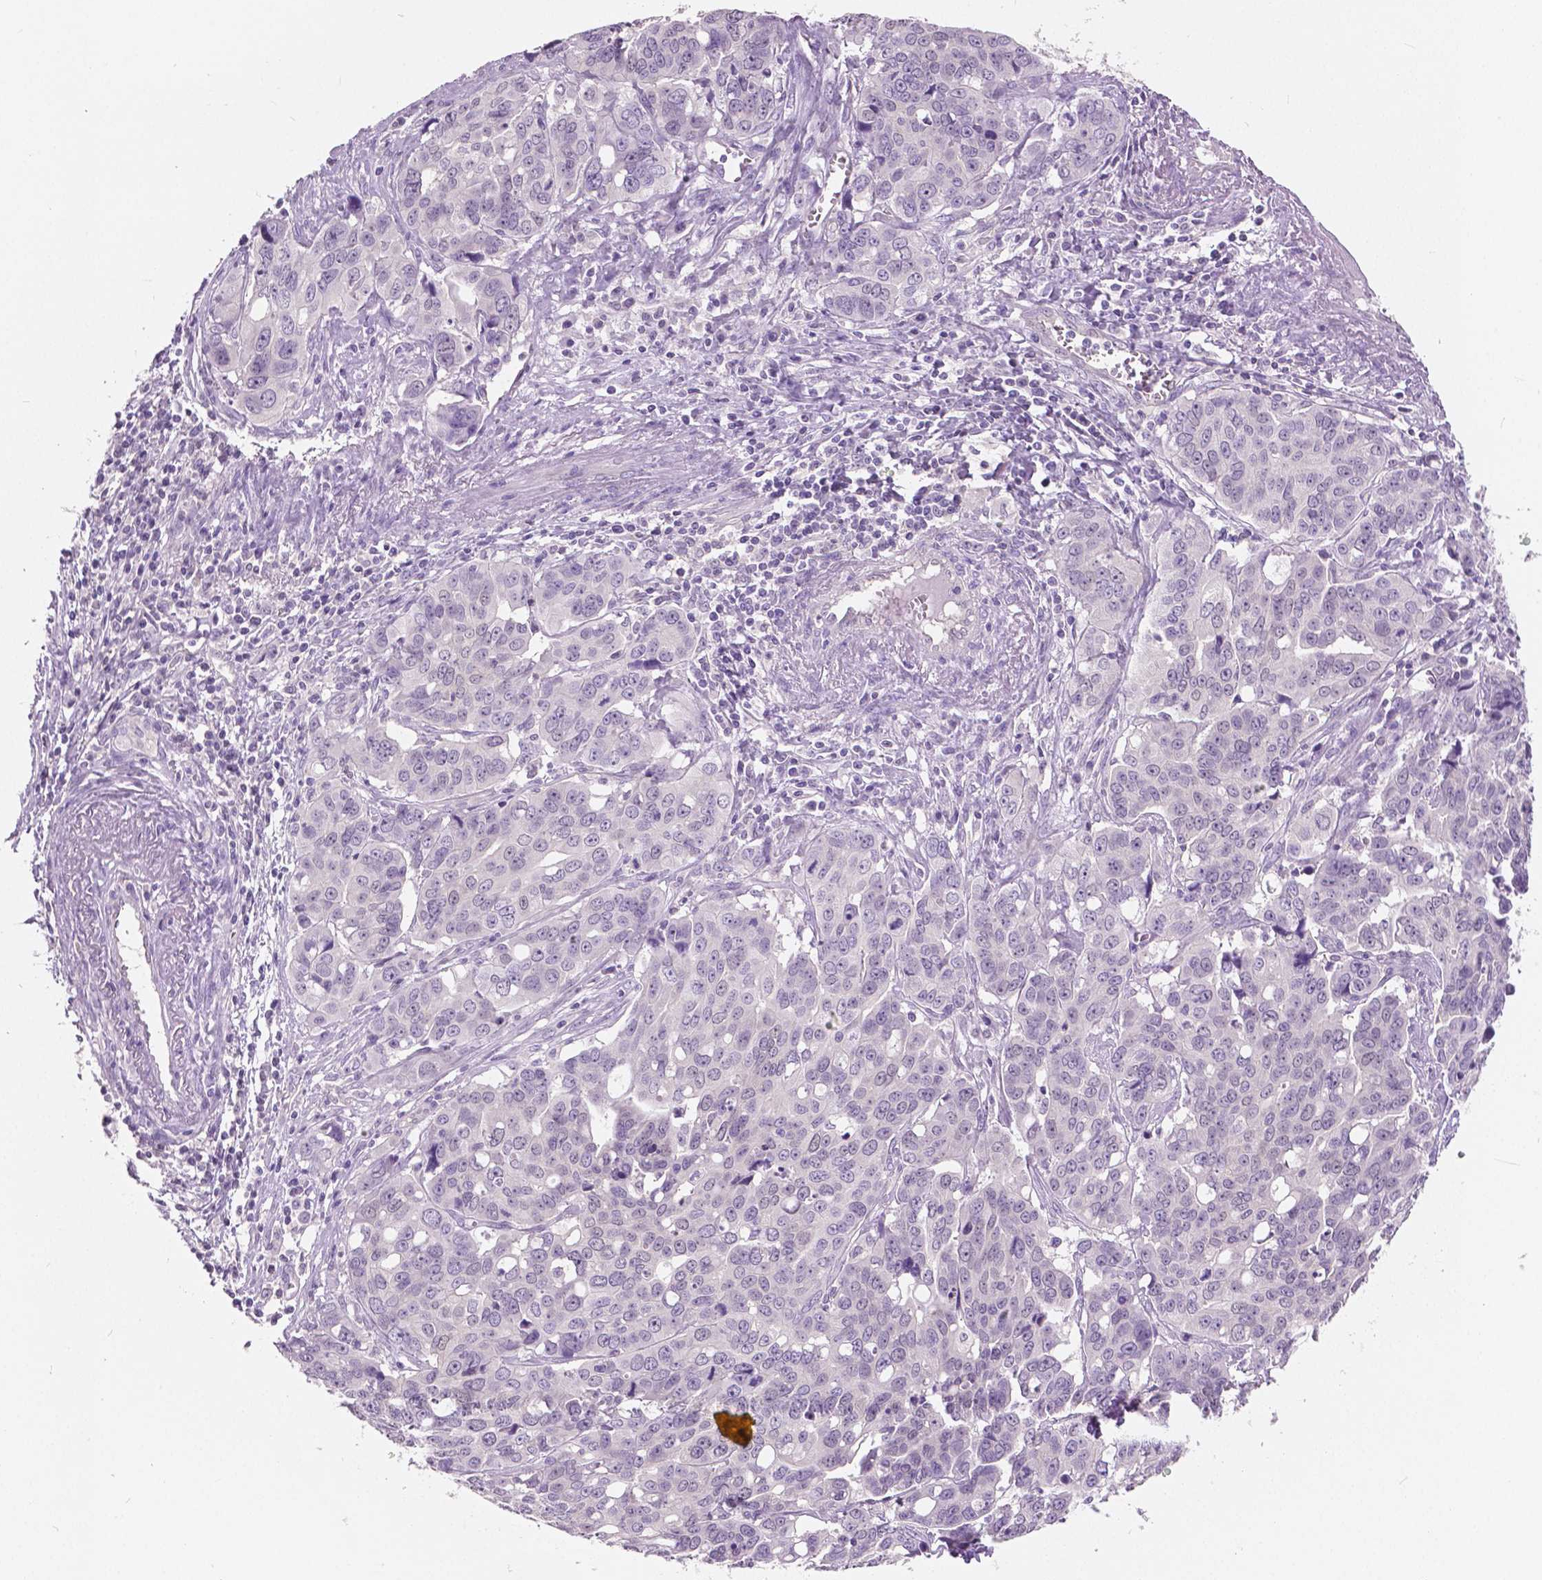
{"staining": {"intensity": "negative", "quantity": "none", "location": "none"}, "tissue": "ovarian cancer", "cell_type": "Tumor cells", "image_type": "cancer", "snomed": [{"axis": "morphology", "description": "Carcinoma, endometroid"}, {"axis": "topography", "description": "Ovary"}], "caption": "DAB (3,3'-diaminobenzidine) immunohistochemical staining of human endometroid carcinoma (ovarian) reveals no significant staining in tumor cells.", "gene": "TKFC", "patient": {"sex": "female", "age": 78}}